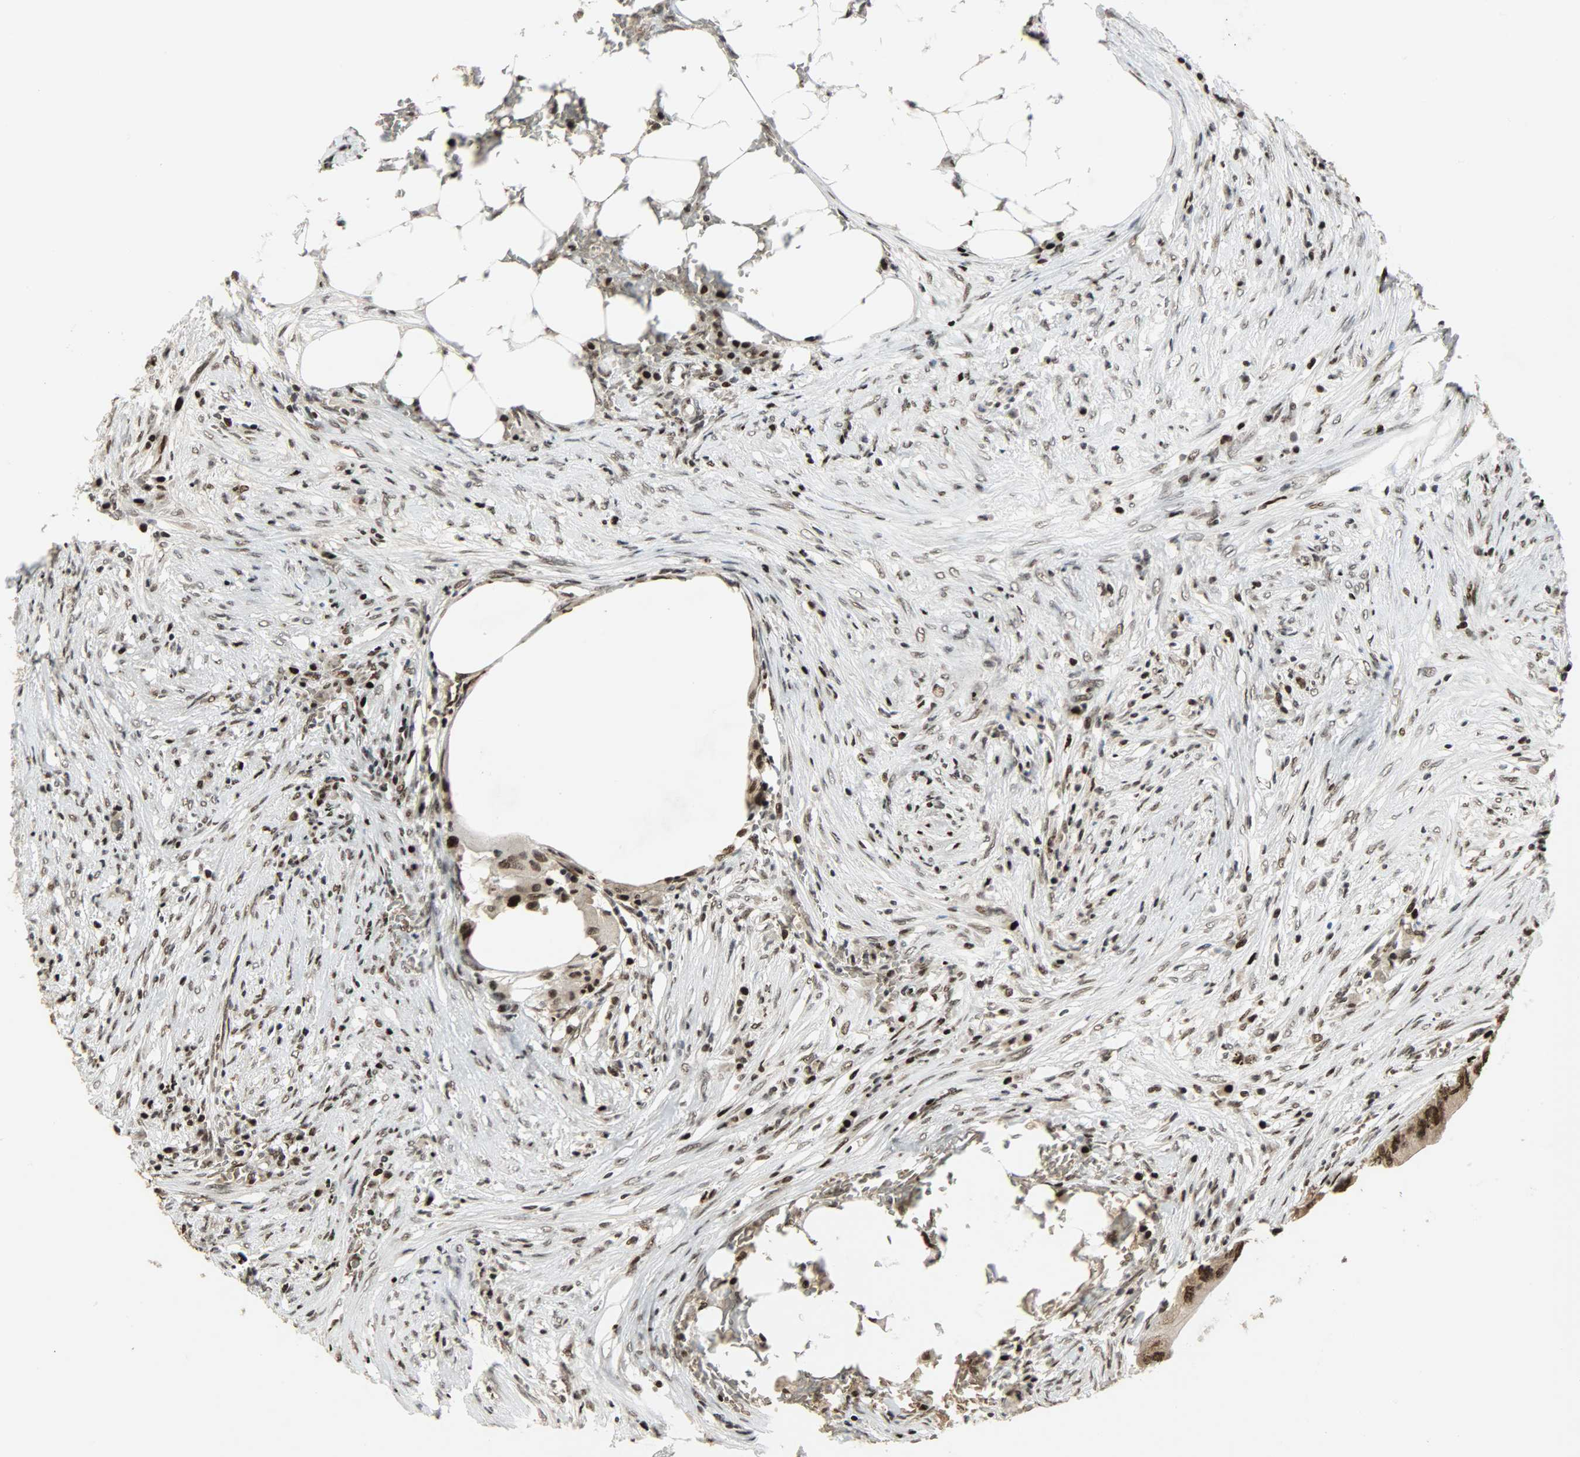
{"staining": {"intensity": "strong", "quantity": ">75%", "location": "cytoplasmic/membranous,nuclear"}, "tissue": "colorectal cancer", "cell_type": "Tumor cells", "image_type": "cancer", "snomed": [{"axis": "morphology", "description": "Adenocarcinoma, NOS"}, {"axis": "topography", "description": "Colon"}], "caption": "Colorectal cancer (adenocarcinoma) tissue exhibits strong cytoplasmic/membranous and nuclear staining in approximately >75% of tumor cells, visualized by immunohistochemistry.", "gene": "SNAI1", "patient": {"sex": "male", "age": 71}}